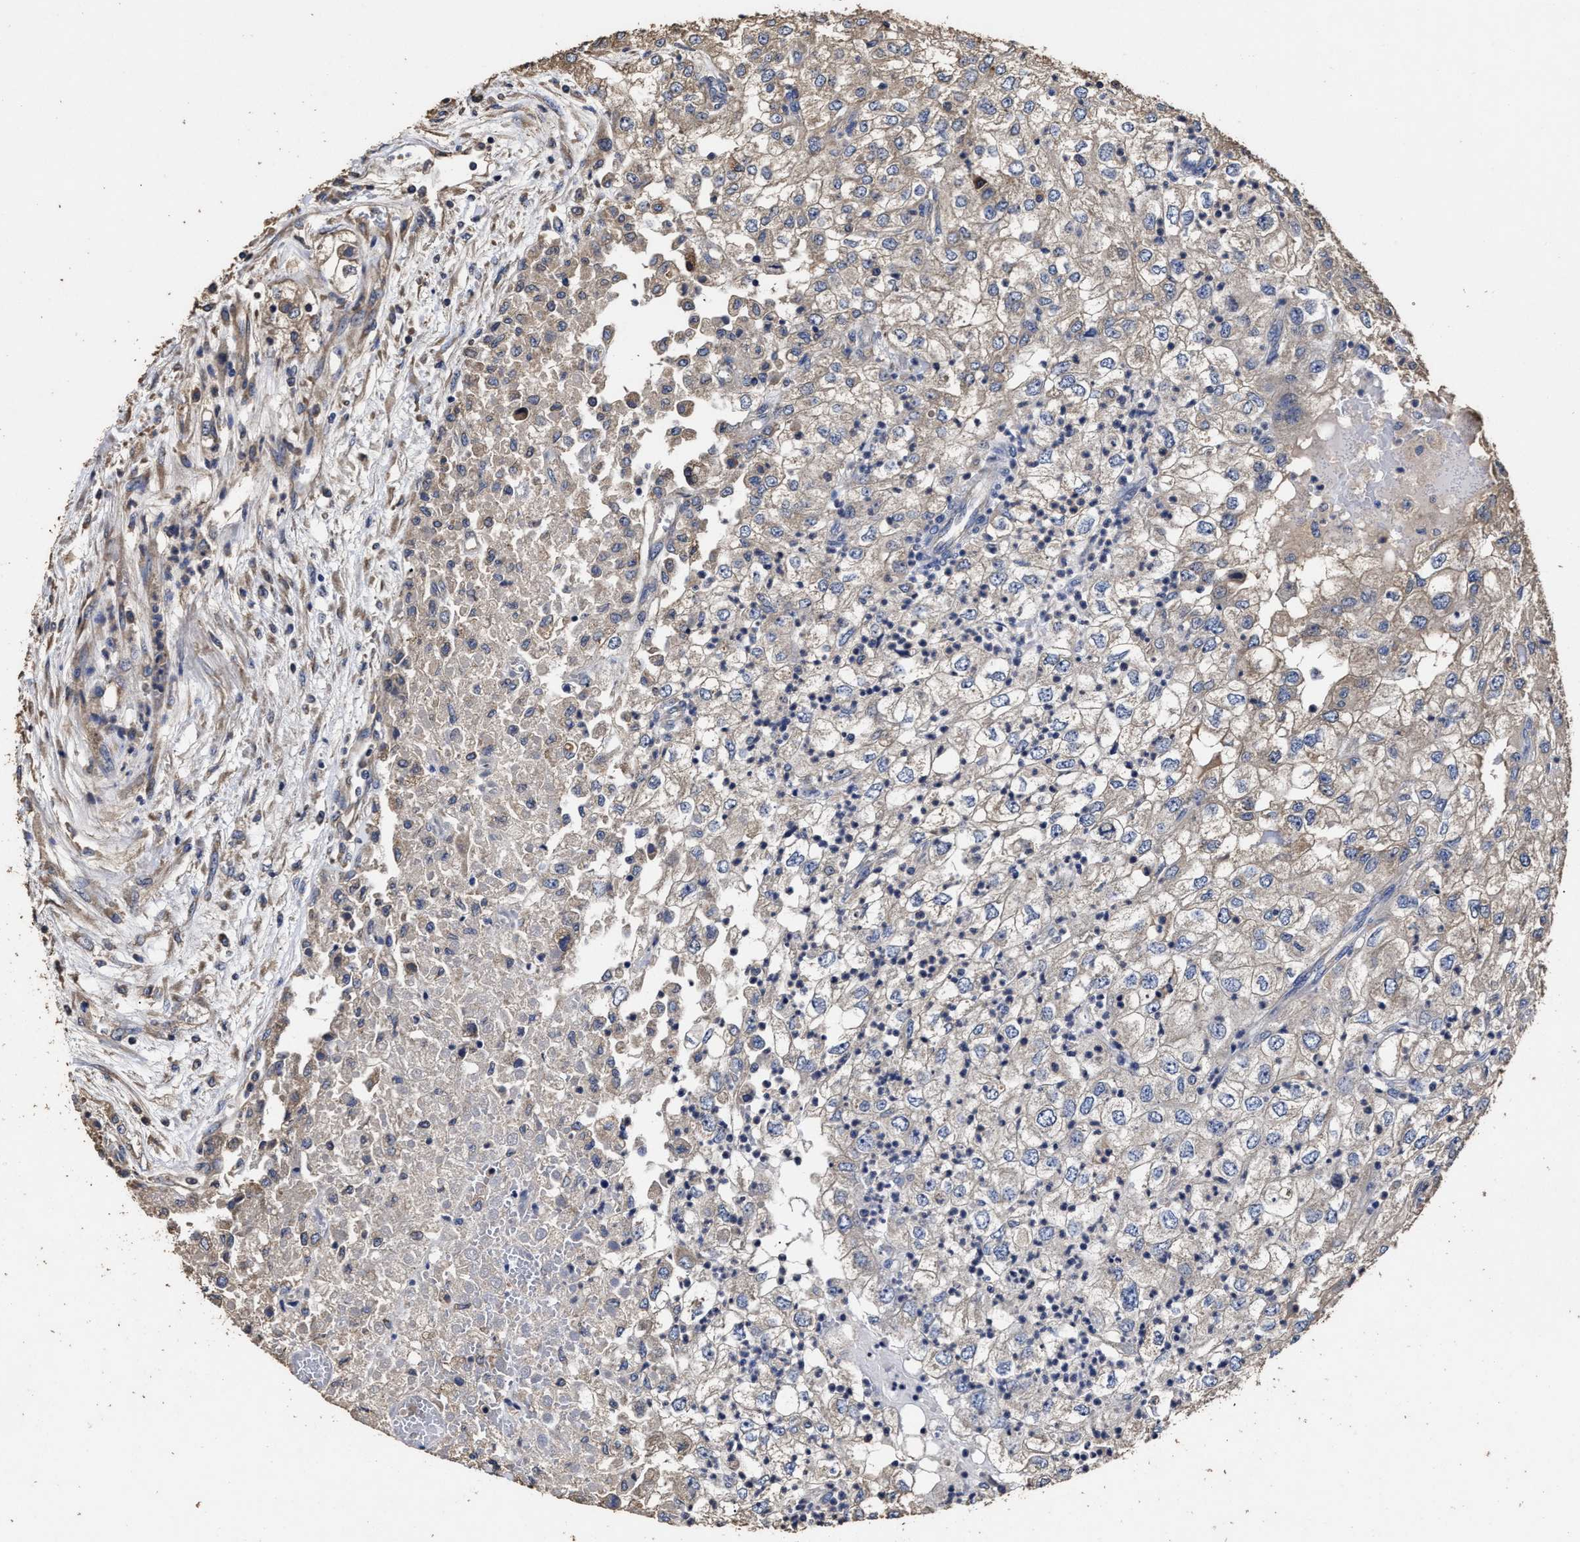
{"staining": {"intensity": "weak", "quantity": "25%-75%", "location": "cytoplasmic/membranous"}, "tissue": "renal cancer", "cell_type": "Tumor cells", "image_type": "cancer", "snomed": [{"axis": "morphology", "description": "Adenocarcinoma, NOS"}, {"axis": "topography", "description": "Kidney"}], "caption": "Renal cancer (adenocarcinoma) tissue shows weak cytoplasmic/membranous staining in about 25%-75% of tumor cells", "gene": "PPM1K", "patient": {"sex": "female", "age": 54}}